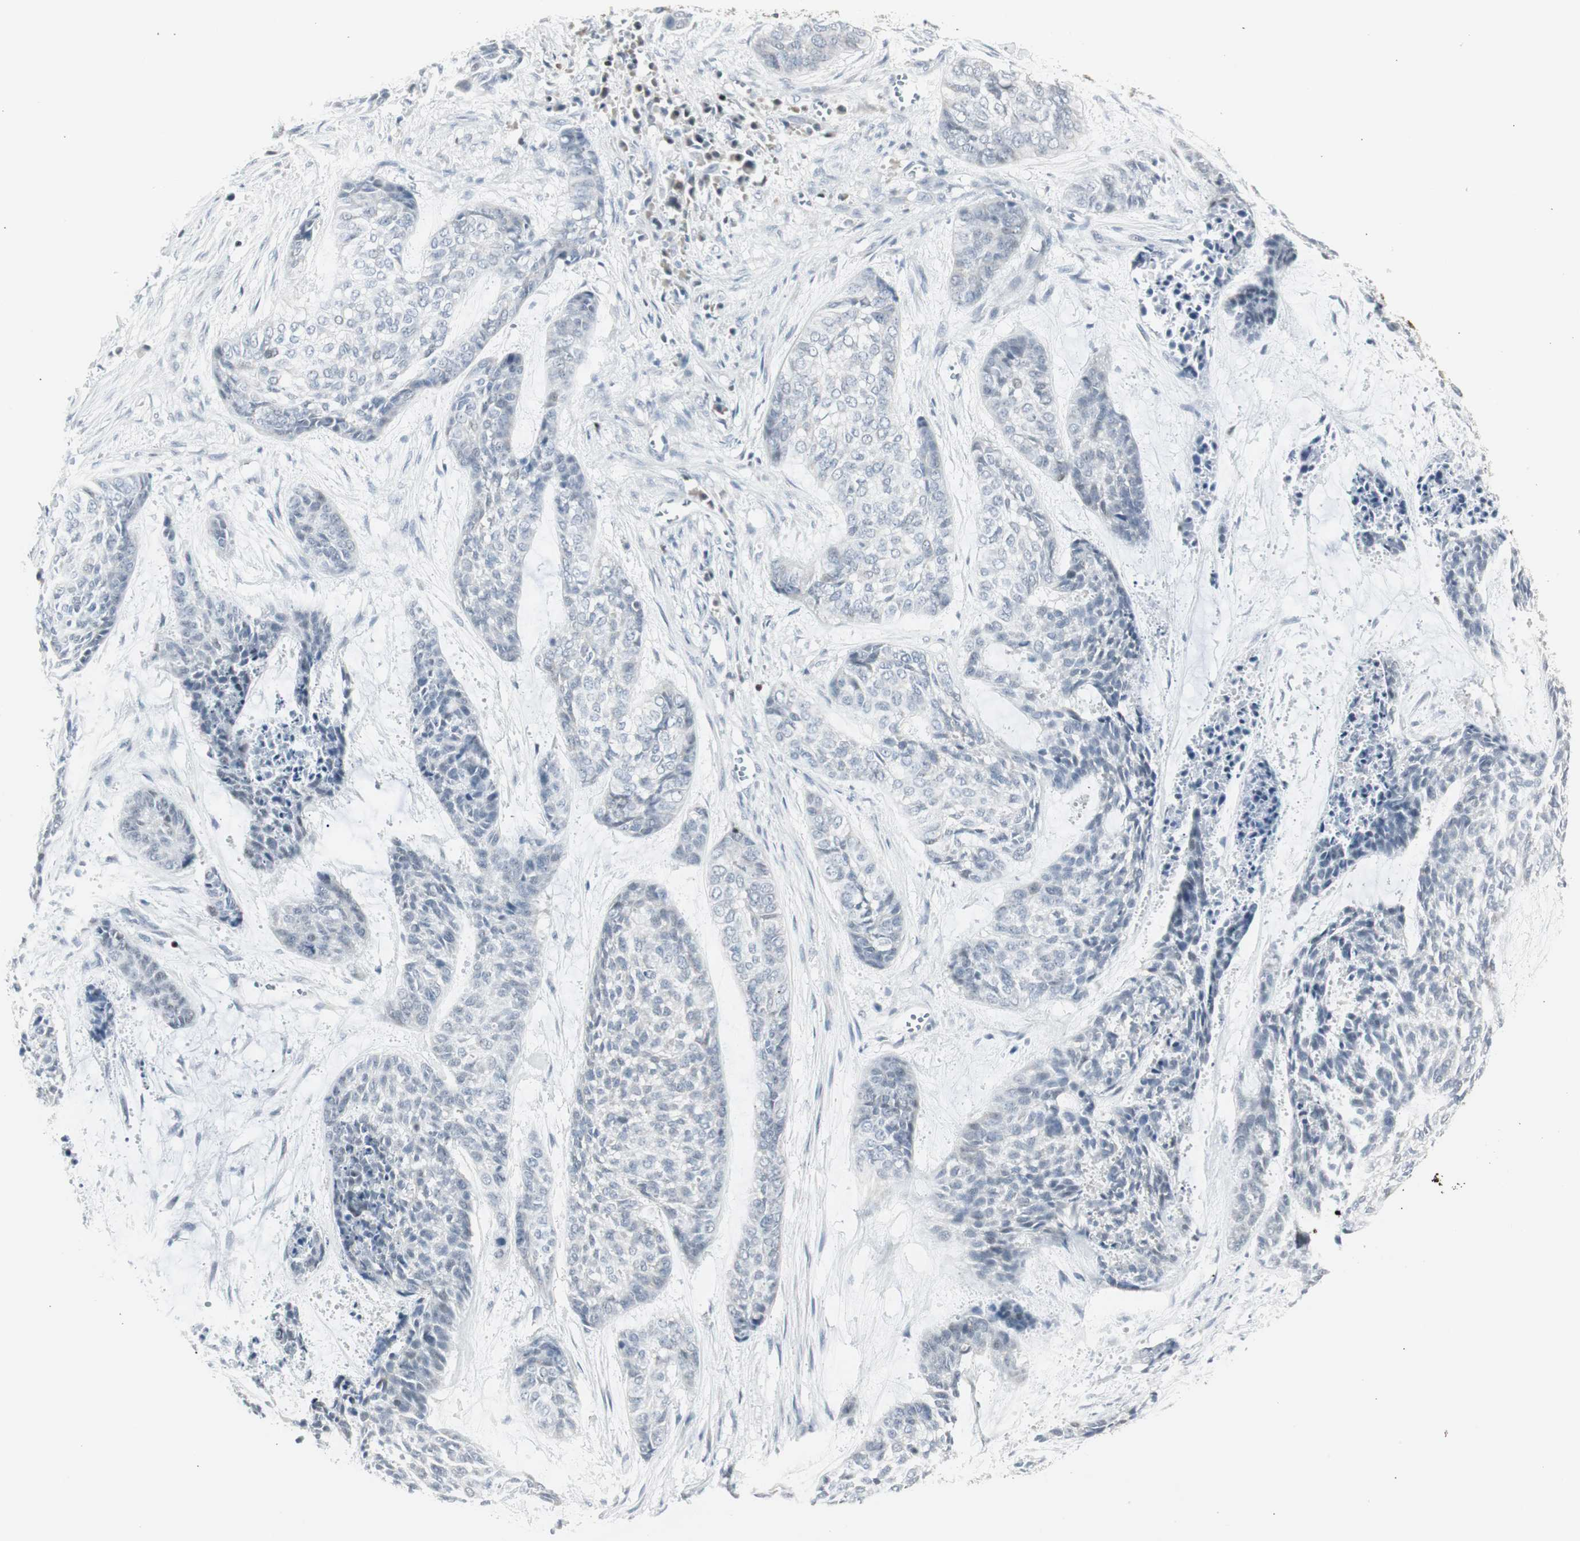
{"staining": {"intensity": "negative", "quantity": "none", "location": "none"}, "tissue": "skin cancer", "cell_type": "Tumor cells", "image_type": "cancer", "snomed": [{"axis": "morphology", "description": "Basal cell carcinoma"}, {"axis": "topography", "description": "Skin"}], "caption": "A micrograph of human skin cancer (basal cell carcinoma) is negative for staining in tumor cells.", "gene": "ZBTB7B", "patient": {"sex": "female", "age": 64}}